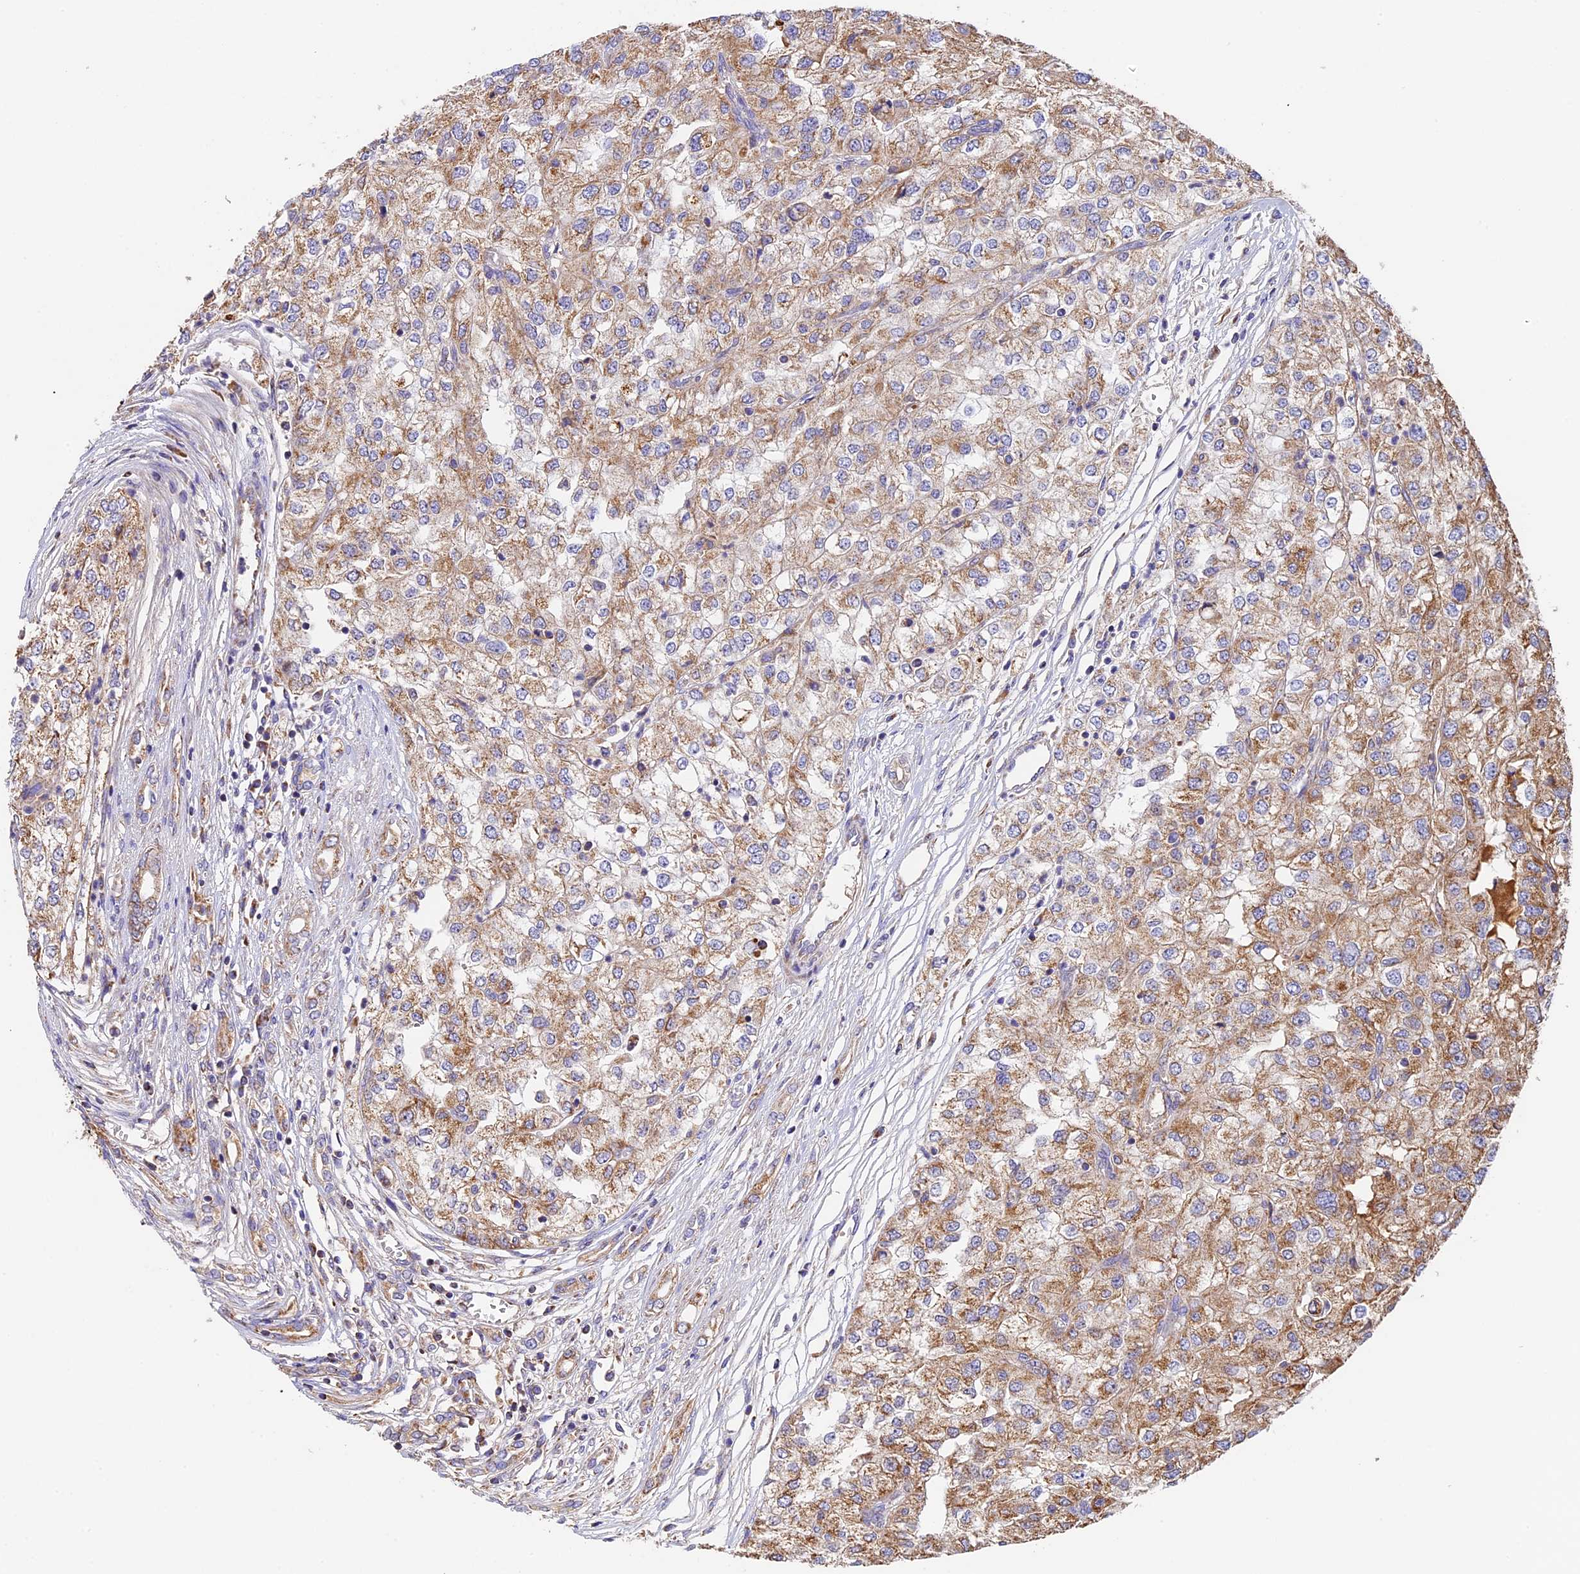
{"staining": {"intensity": "moderate", "quantity": ">75%", "location": "cytoplasmic/membranous"}, "tissue": "renal cancer", "cell_type": "Tumor cells", "image_type": "cancer", "snomed": [{"axis": "morphology", "description": "Adenocarcinoma, NOS"}, {"axis": "topography", "description": "Kidney"}], "caption": "Tumor cells reveal moderate cytoplasmic/membranous expression in about >75% of cells in renal adenocarcinoma. The protein is stained brown, and the nuclei are stained in blue (DAB IHC with brightfield microscopy, high magnification).", "gene": "OCEL1", "patient": {"sex": "female", "age": 54}}